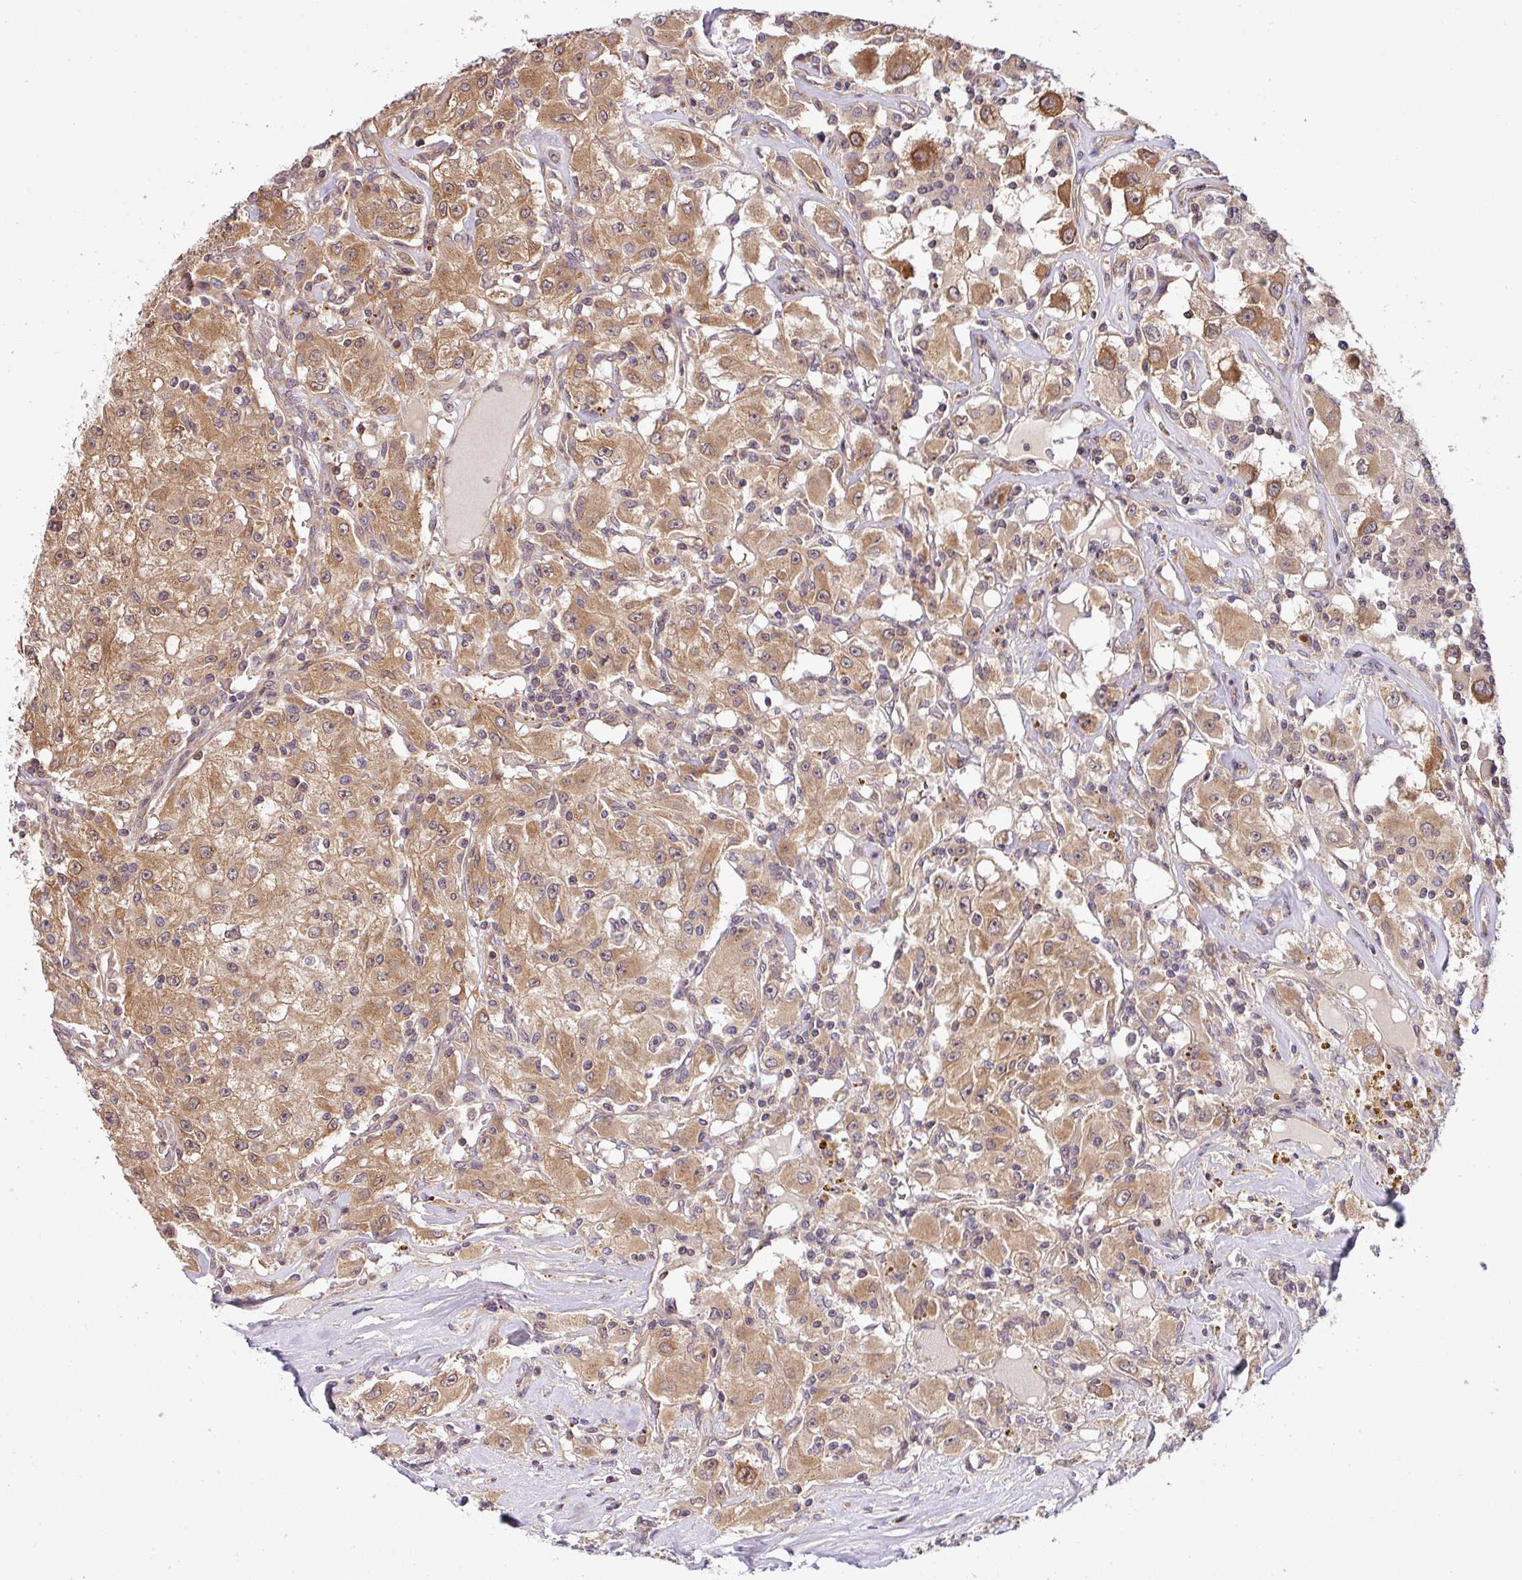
{"staining": {"intensity": "moderate", "quantity": ">75%", "location": "cytoplasmic/membranous"}, "tissue": "renal cancer", "cell_type": "Tumor cells", "image_type": "cancer", "snomed": [{"axis": "morphology", "description": "Adenocarcinoma, NOS"}, {"axis": "topography", "description": "Kidney"}], "caption": "Adenocarcinoma (renal) stained with IHC exhibits moderate cytoplasmic/membranous staining in about >75% of tumor cells. Nuclei are stained in blue.", "gene": "SHB", "patient": {"sex": "female", "age": 67}}